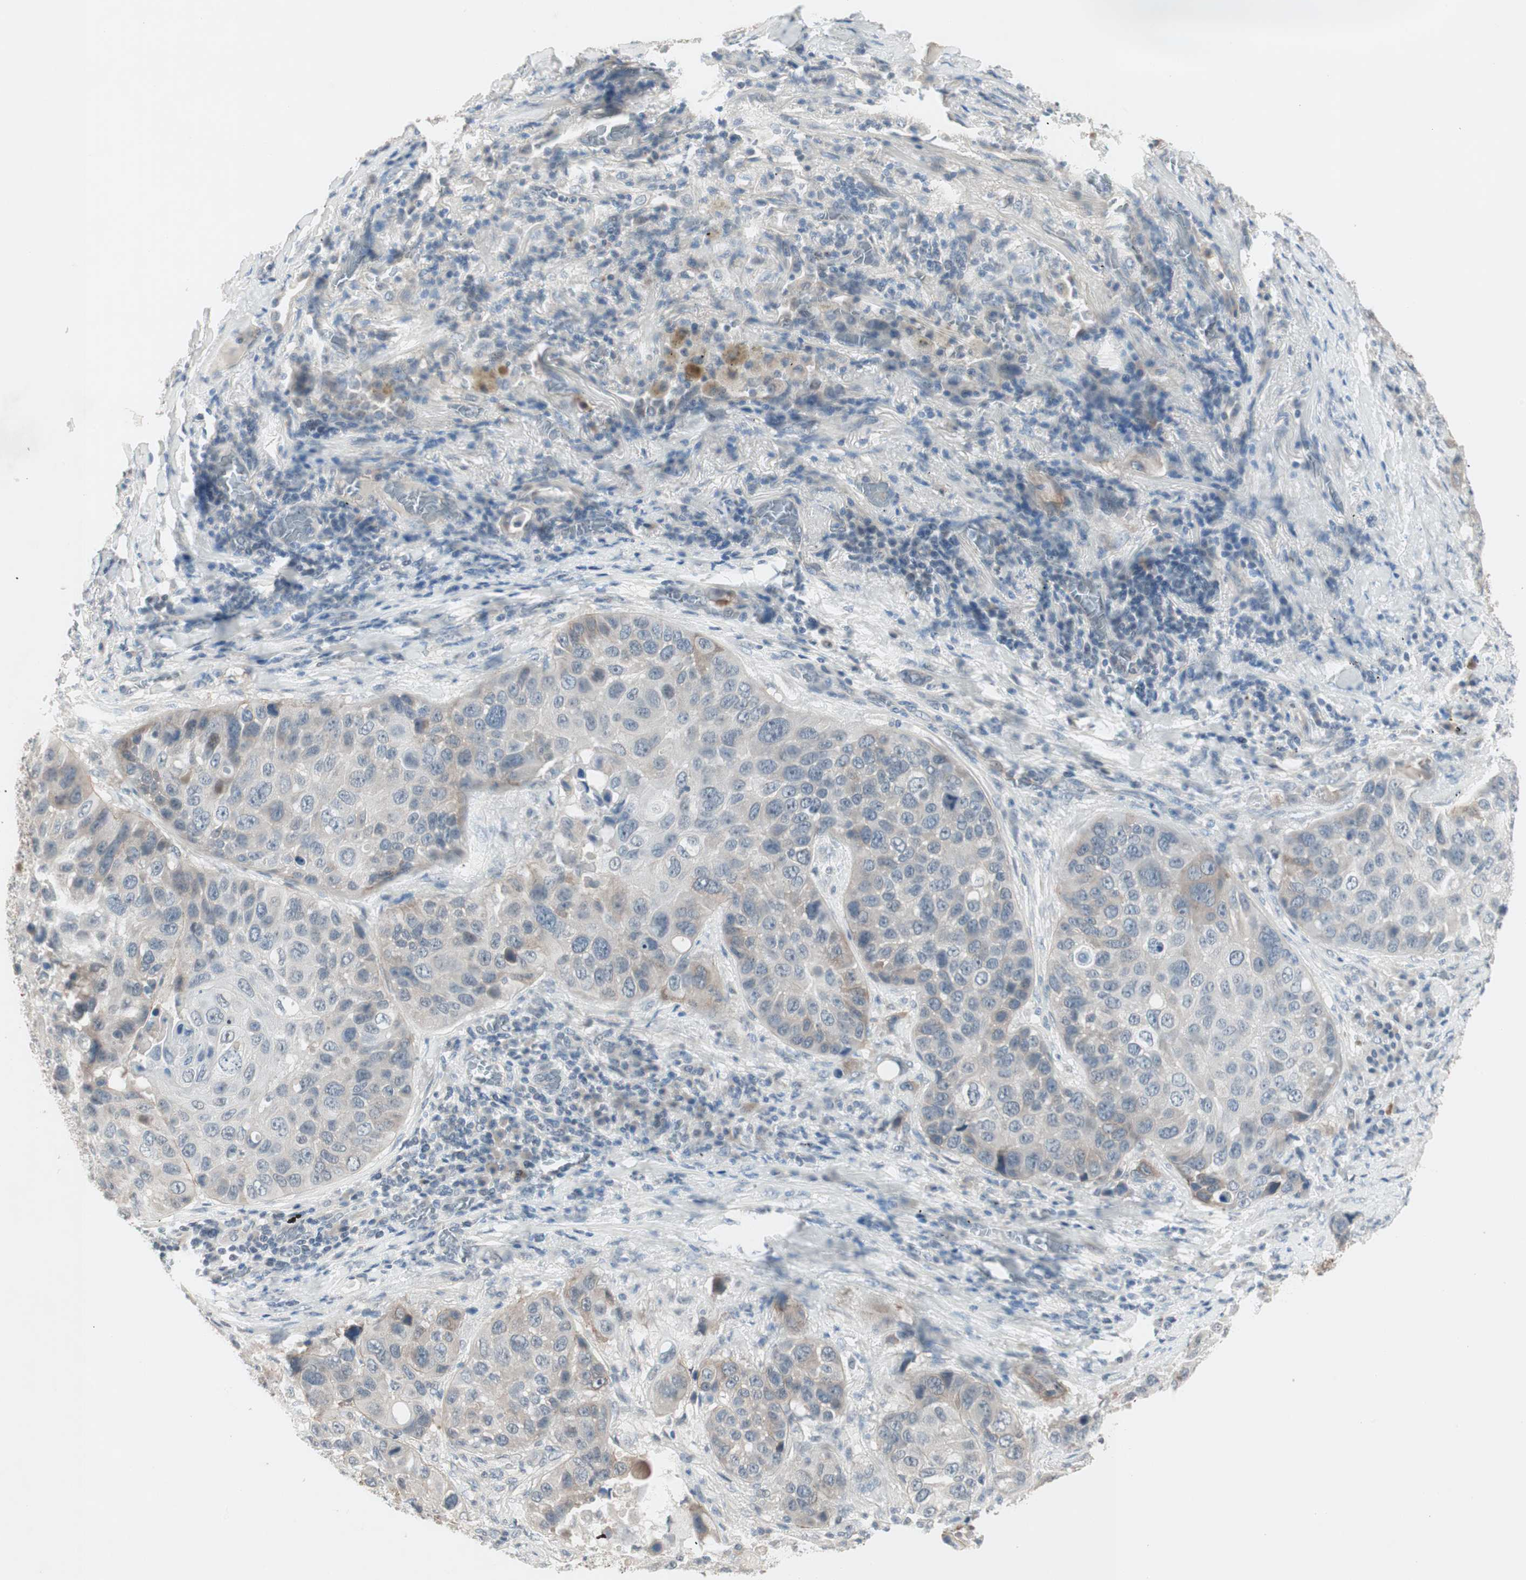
{"staining": {"intensity": "weak", "quantity": "<25%", "location": "cytoplasmic/membranous"}, "tissue": "lung cancer", "cell_type": "Tumor cells", "image_type": "cancer", "snomed": [{"axis": "morphology", "description": "Squamous cell carcinoma, NOS"}, {"axis": "topography", "description": "Lung"}], "caption": "DAB (3,3'-diaminobenzidine) immunohistochemical staining of human lung cancer reveals no significant expression in tumor cells. The staining is performed using DAB (3,3'-diaminobenzidine) brown chromogen with nuclei counter-stained in using hematoxylin.", "gene": "ITGB4", "patient": {"sex": "male", "age": 57}}